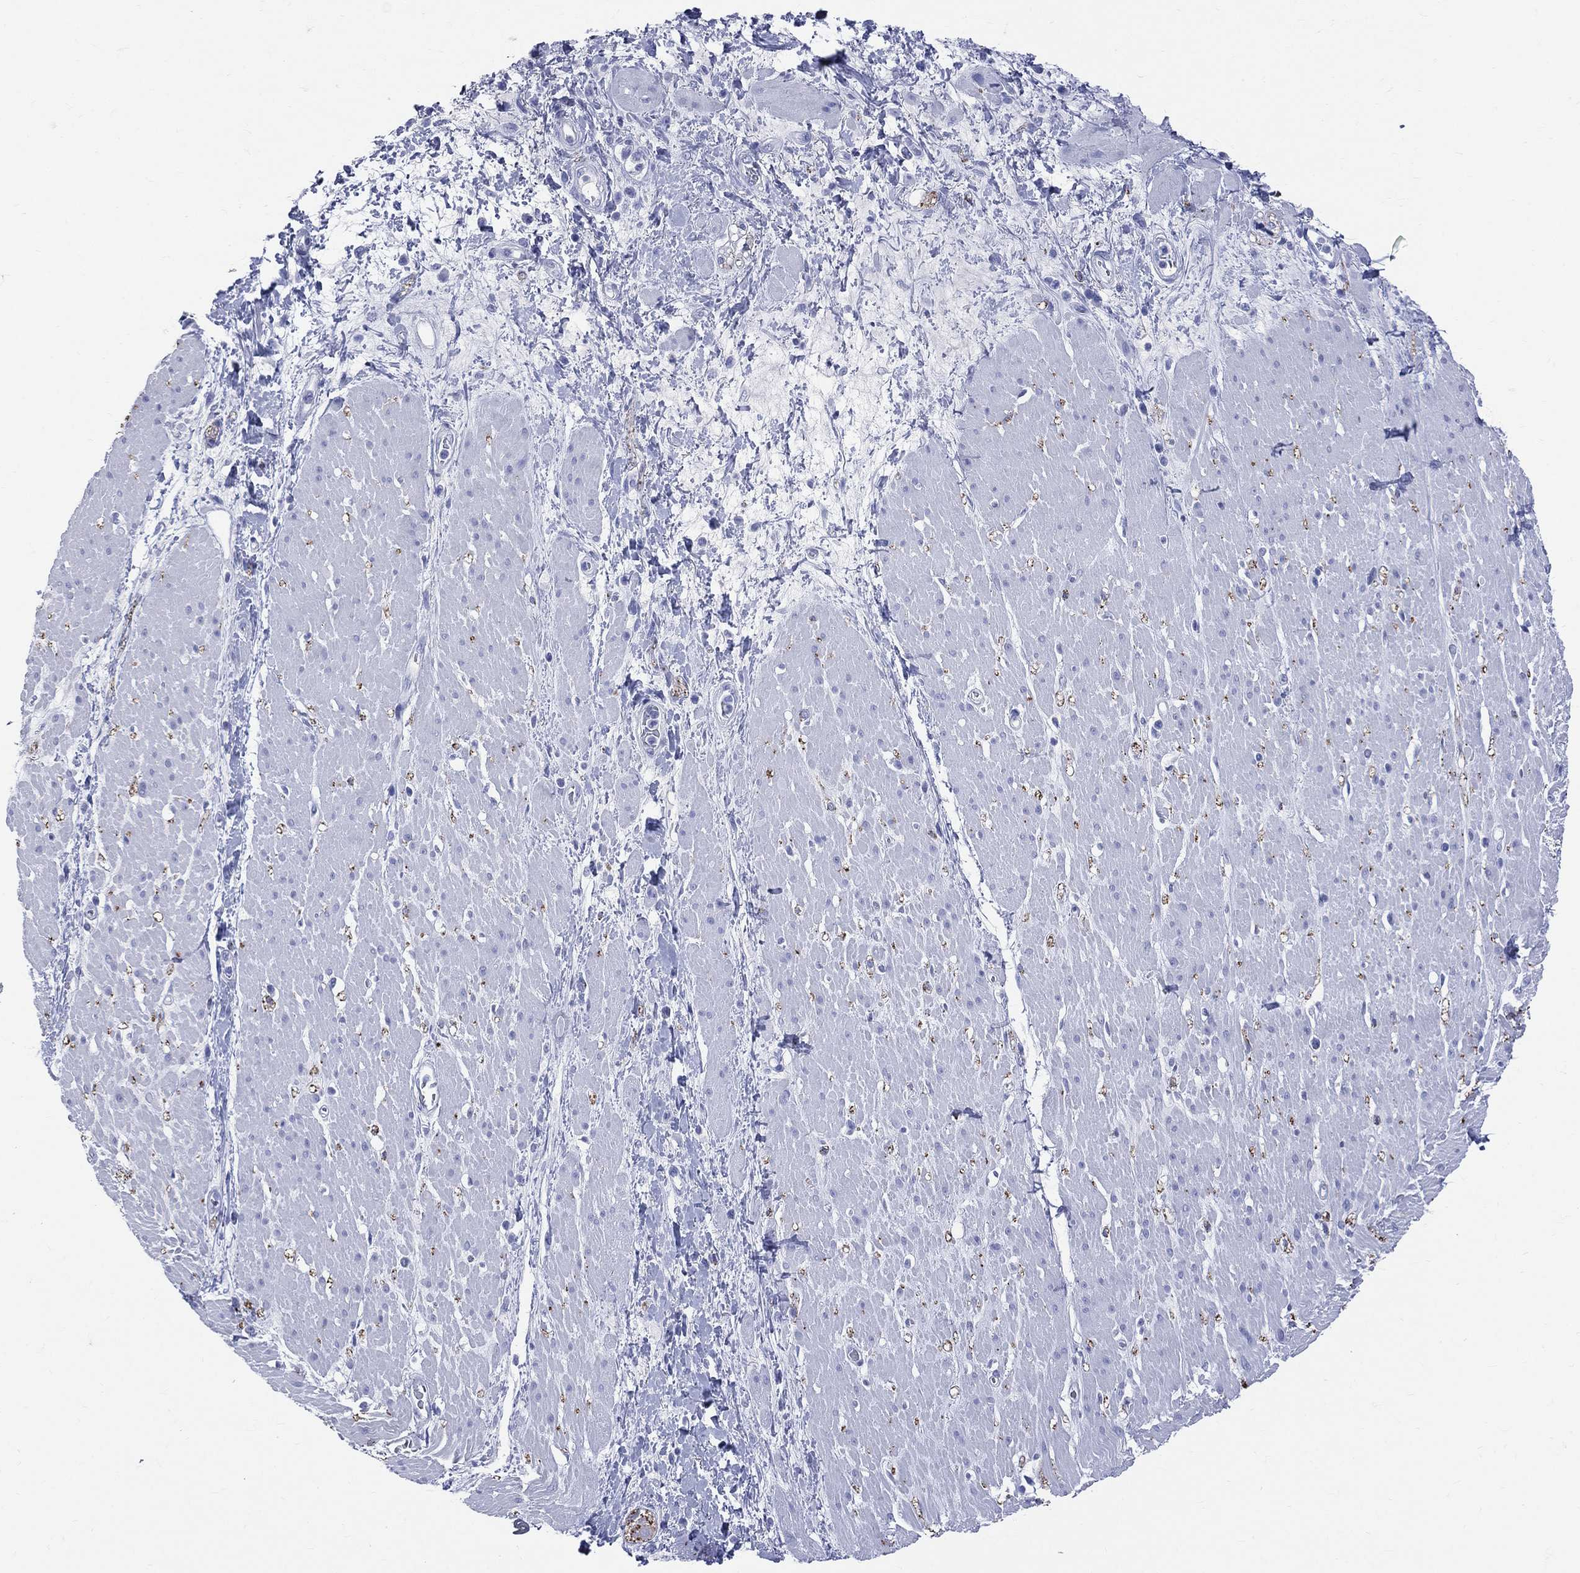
{"staining": {"intensity": "negative", "quantity": "none", "location": "none"}, "tissue": "smooth muscle", "cell_type": "Smooth muscle cells", "image_type": "normal", "snomed": [{"axis": "morphology", "description": "Normal tissue, NOS"}, {"axis": "topography", "description": "Soft tissue"}, {"axis": "topography", "description": "Smooth muscle"}], "caption": "There is no significant expression in smooth muscle cells of smooth muscle. The staining is performed using DAB brown chromogen with nuclei counter-stained in using hematoxylin.", "gene": "SYP", "patient": {"sex": "male", "age": 72}}